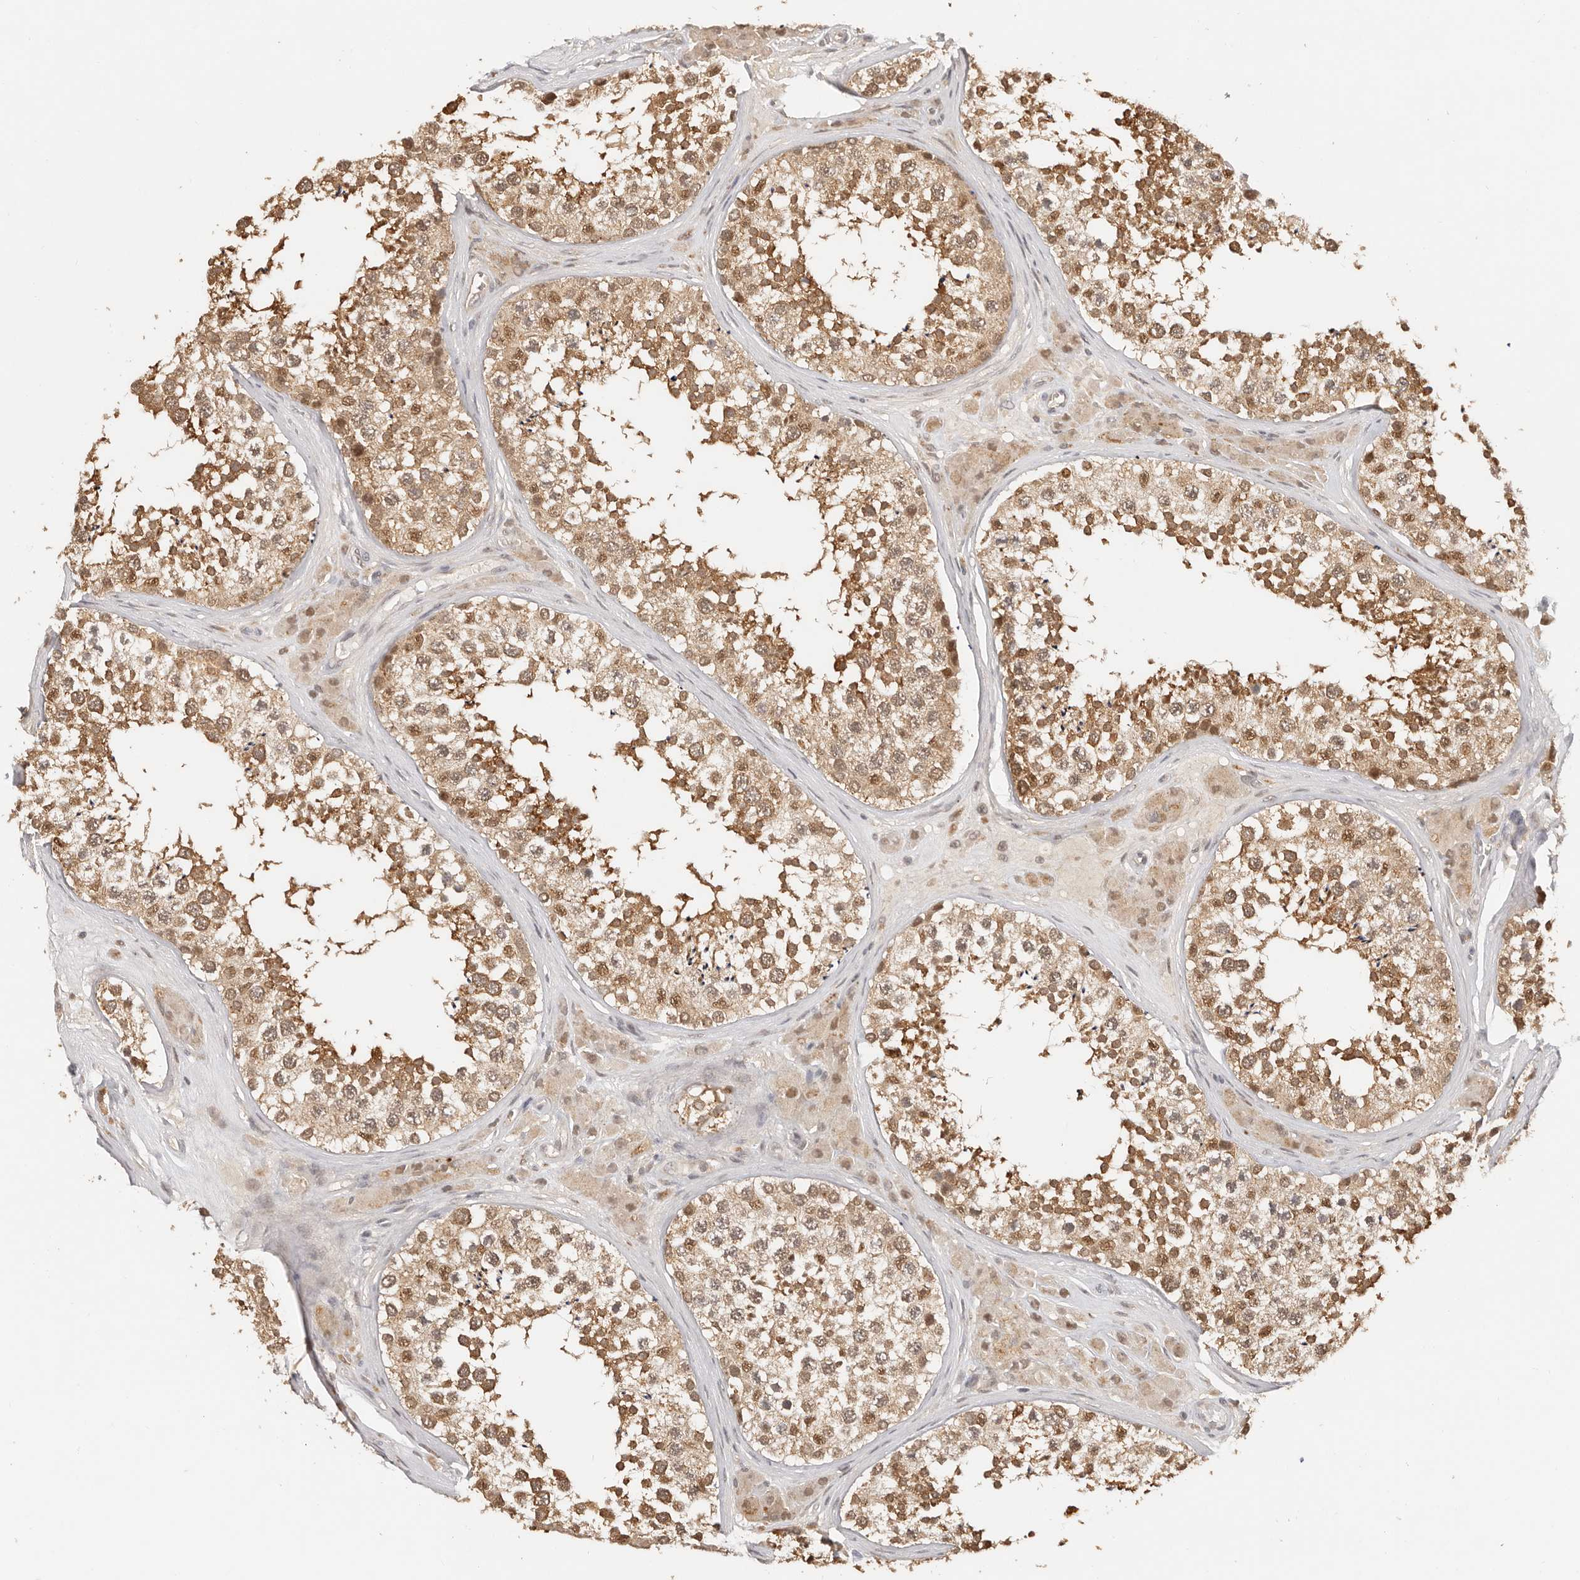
{"staining": {"intensity": "strong", "quantity": "25%-75%", "location": "cytoplasmic/membranous,nuclear"}, "tissue": "testis", "cell_type": "Cells in seminiferous ducts", "image_type": "normal", "snomed": [{"axis": "morphology", "description": "Normal tissue, NOS"}, {"axis": "topography", "description": "Testis"}], "caption": "DAB (3,3'-diaminobenzidine) immunohistochemical staining of benign human testis displays strong cytoplasmic/membranous,nuclear protein positivity in approximately 25%-75% of cells in seminiferous ducts. (DAB IHC with brightfield microscopy, high magnification).", "gene": "PSMA5", "patient": {"sex": "male", "age": 46}}